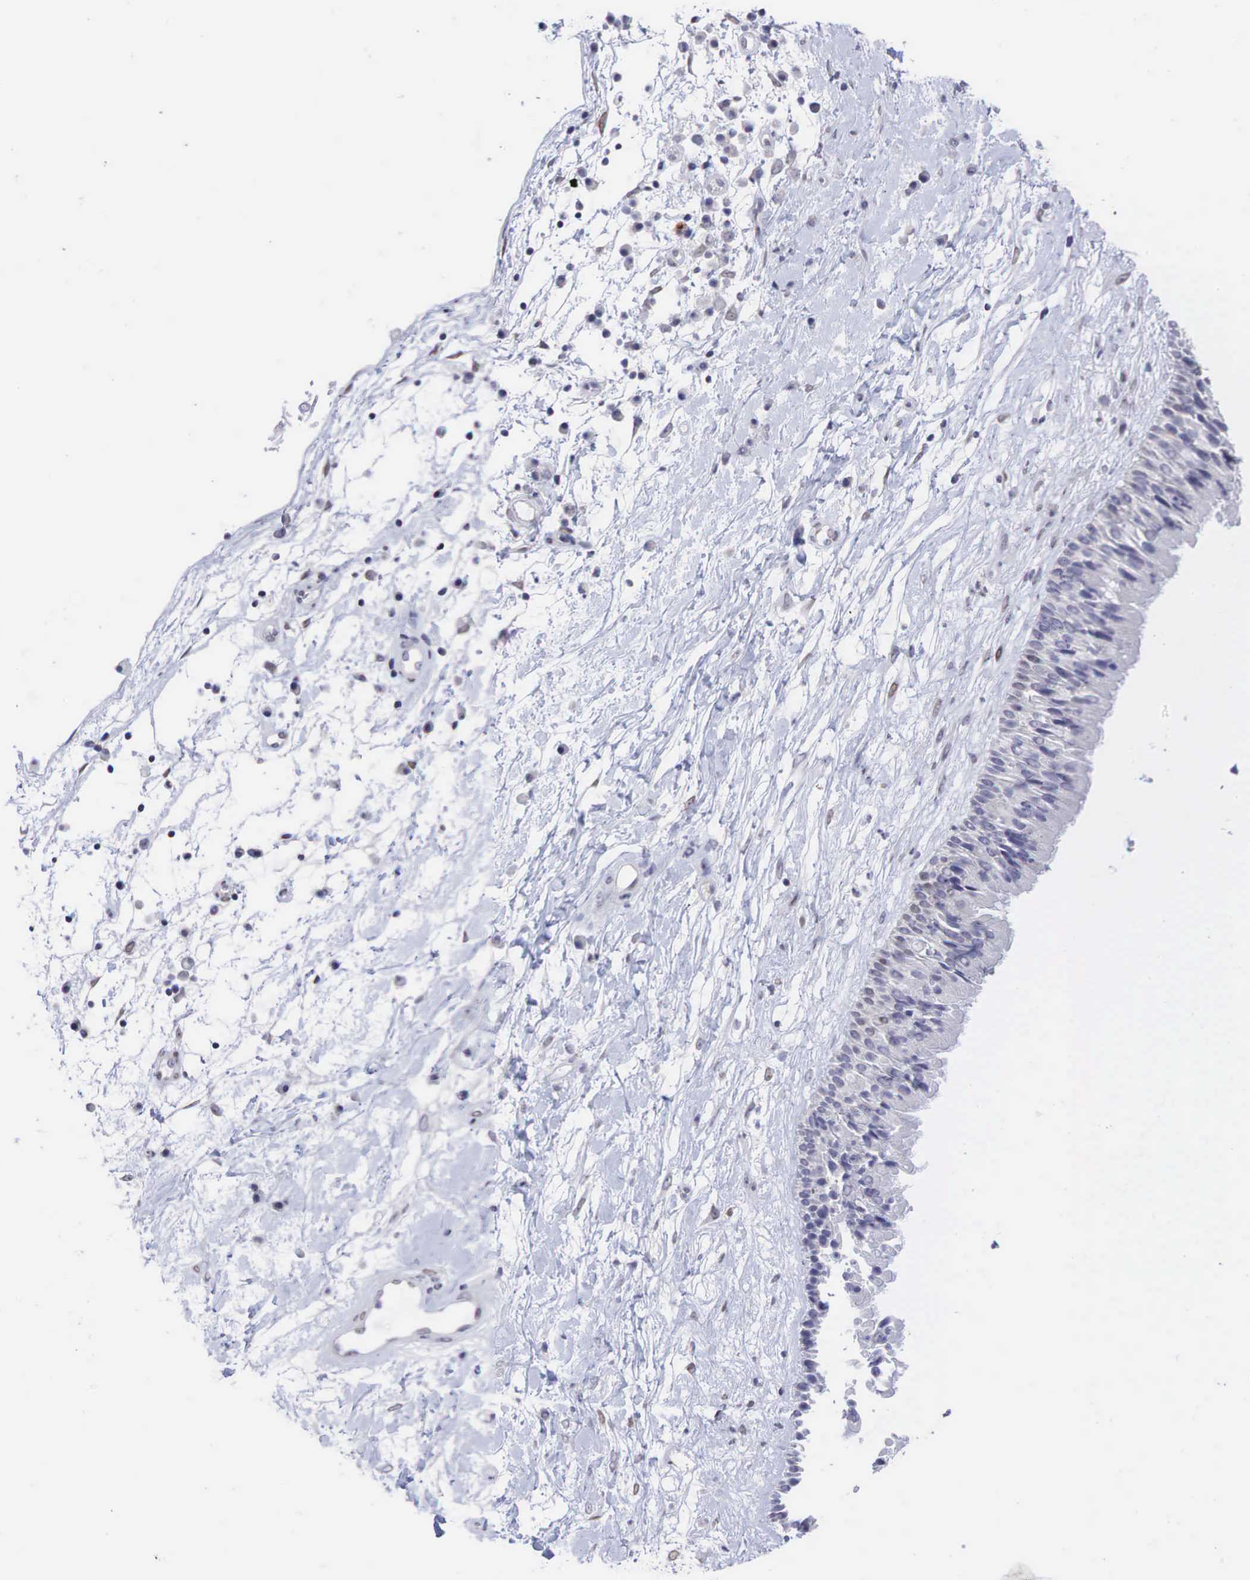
{"staining": {"intensity": "weak", "quantity": "<25%", "location": "nuclear"}, "tissue": "nasopharynx", "cell_type": "Respiratory epithelial cells", "image_type": "normal", "snomed": [{"axis": "morphology", "description": "Normal tissue, NOS"}, {"axis": "topography", "description": "Nasopharynx"}], "caption": "Immunohistochemistry (IHC) of unremarkable human nasopharynx reveals no staining in respiratory epithelial cells. (DAB (3,3'-diaminobenzidine) immunohistochemistry, high magnification).", "gene": "AR", "patient": {"sex": "male", "age": 13}}